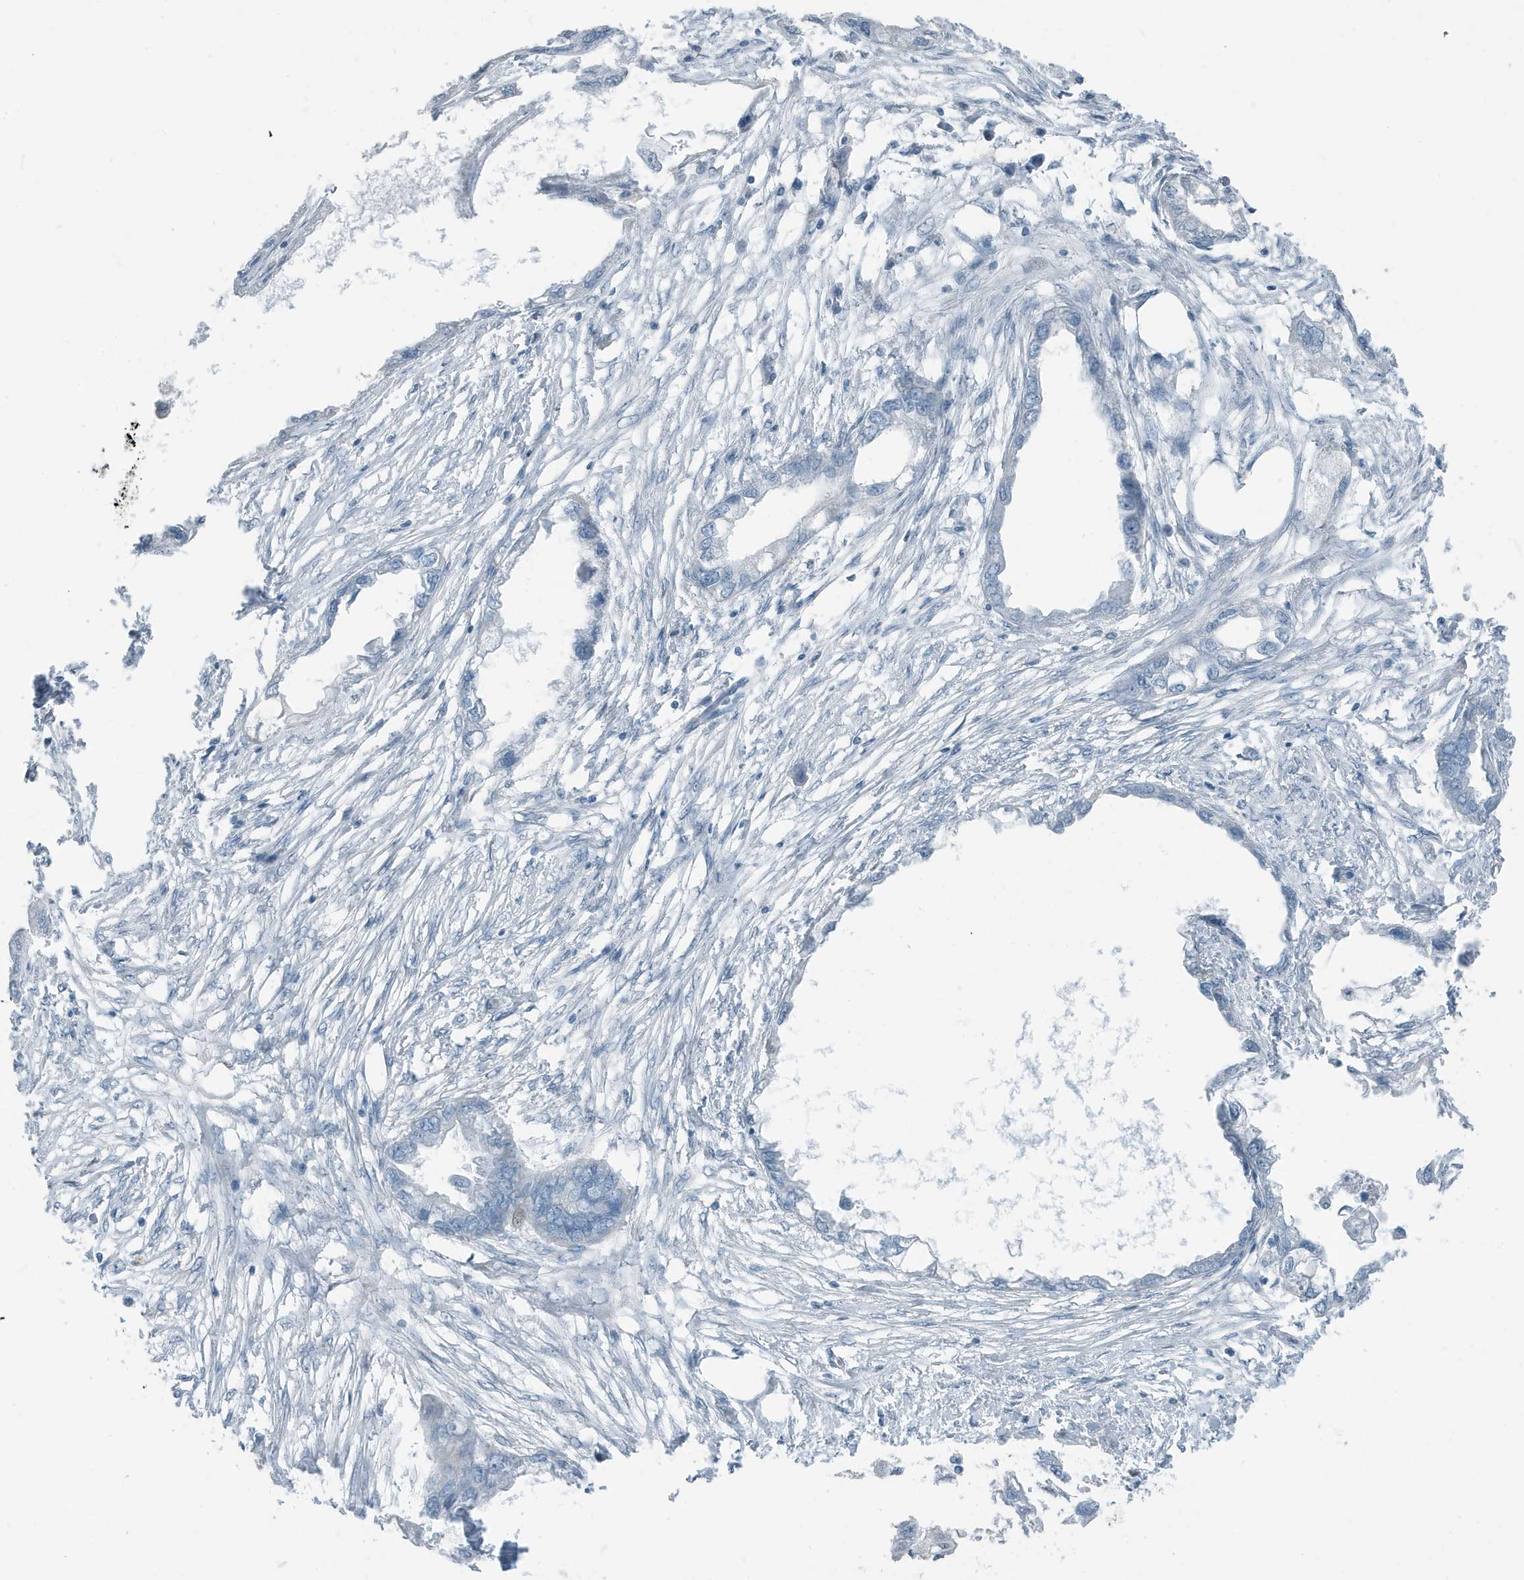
{"staining": {"intensity": "negative", "quantity": "none", "location": "none"}, "tissue": "endometrial cancer", "cell_type": "Tumor cells", "image_type": "cancer", "snomed": [{"axis": "morphology", "description": "Adenocarcinoma, NOS"}, {"axis": "morphology", "description": "Adenocarcinoma, metastatic, NOS"}, {"axis": "topography", "description": "Adipose tissue"}, {"axis": "topography", "description": "Endometrium"}], "caption": "Image shows no protein positivity in tumor cells of endometrial cancer (adenocarcinoma) tissue.", "gene": "FAM162A", "patient": {"sex": "female", "age": 67}}